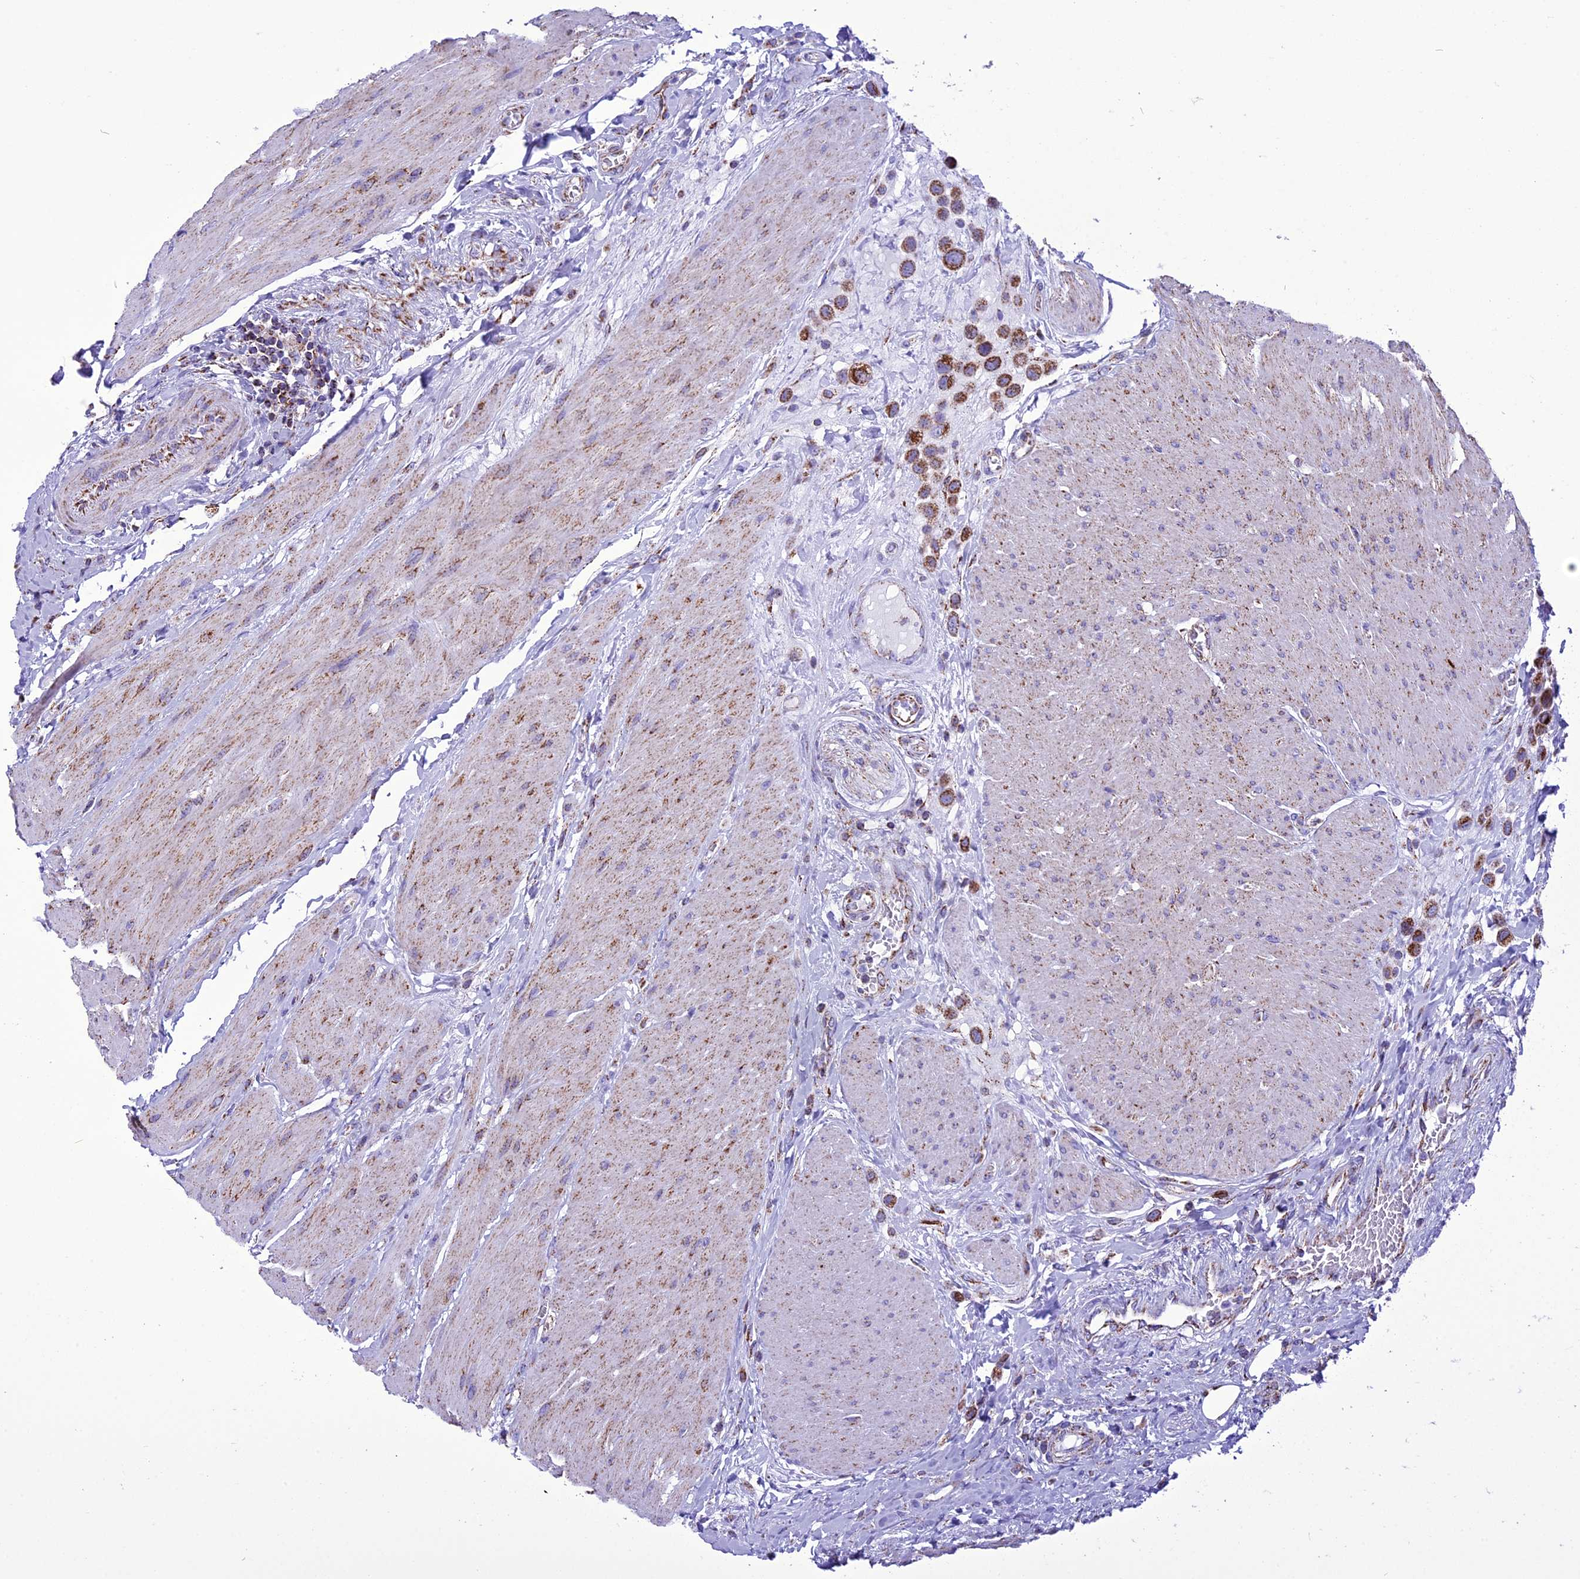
{"staining": {"intensity": "moderate", "quantity": ">75%", "location": "cytoplasmic/membranous"}, "tissue": "urothelial cancer", "cell_type": "Tumor cells", "image_type": "cancer", "snomed": [{"axis": "morphology", "description": "Urothelial carcinoma, High grade"}, {"axis": "topography", "description": "Urinary bladder"}], "caption": "Immunohistochemical staining of urothelial cancer reveals medium levels of moderate cytoplasmic/membranous protein staining in approximately >75% of tumor cells.", "gene": "ICA1L", "patient": {"sex": "male", "age": 50}}